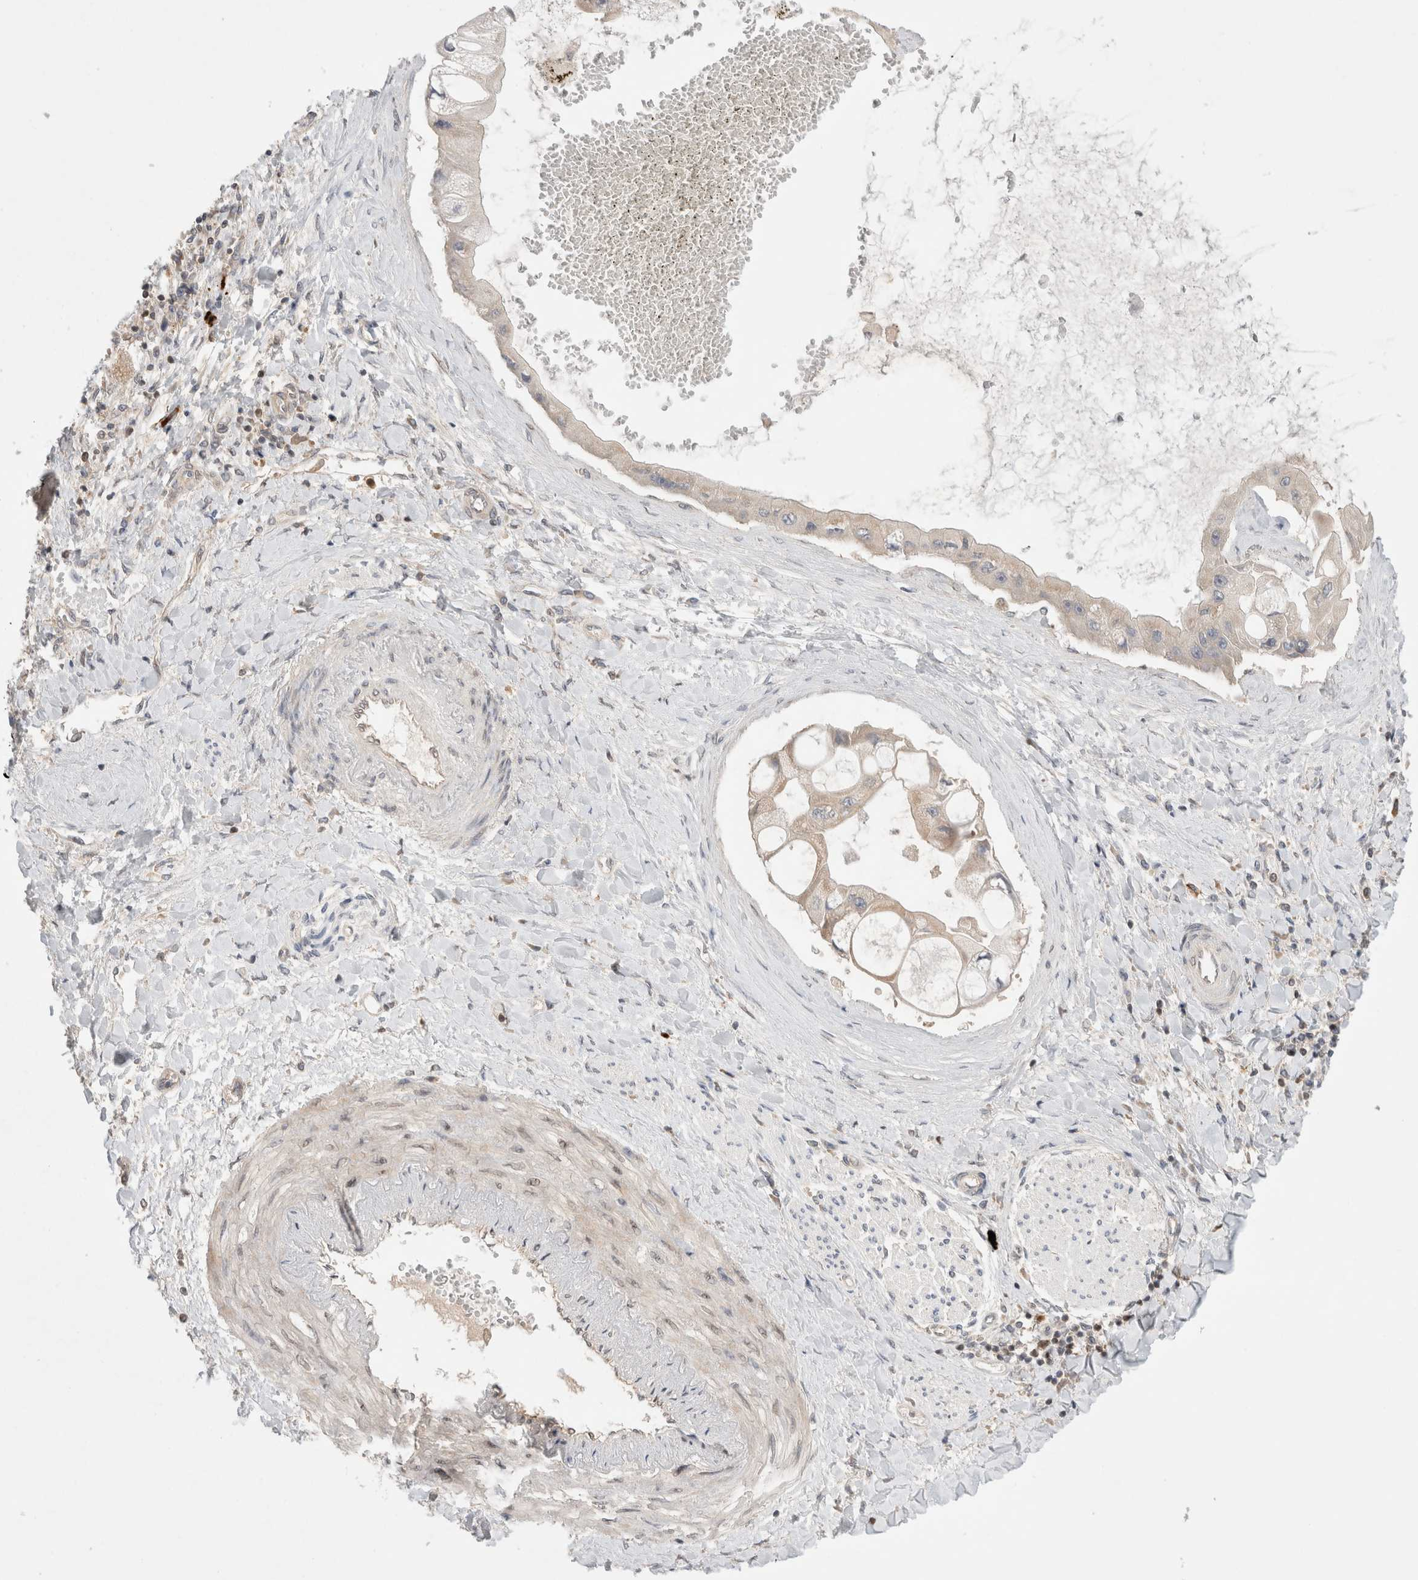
{"staining": {"intensity": "moderate", "quantity": "<25%", "location": "cytoplasmic/membranous"}, "tissue": "liver cancer", "cell_type": "Tumor cells", "image_type": "cancer", "snomed": [{"axis": "morphology", "description": "Cholangiocarcinoma"}, {"axis": "topography", "description": "Liver"}], "caption": "The immunohistochemical stain highlights moderate cytoplasmic/membranous positivity in tumor cells of liver cancer tissue. (Stains: DAB in brown, nuclei in blue, Microscopy: brightfield microscopy at high magnification).", "gene": "NFKB1", "patient": {"sex": "male", "age": 50}}